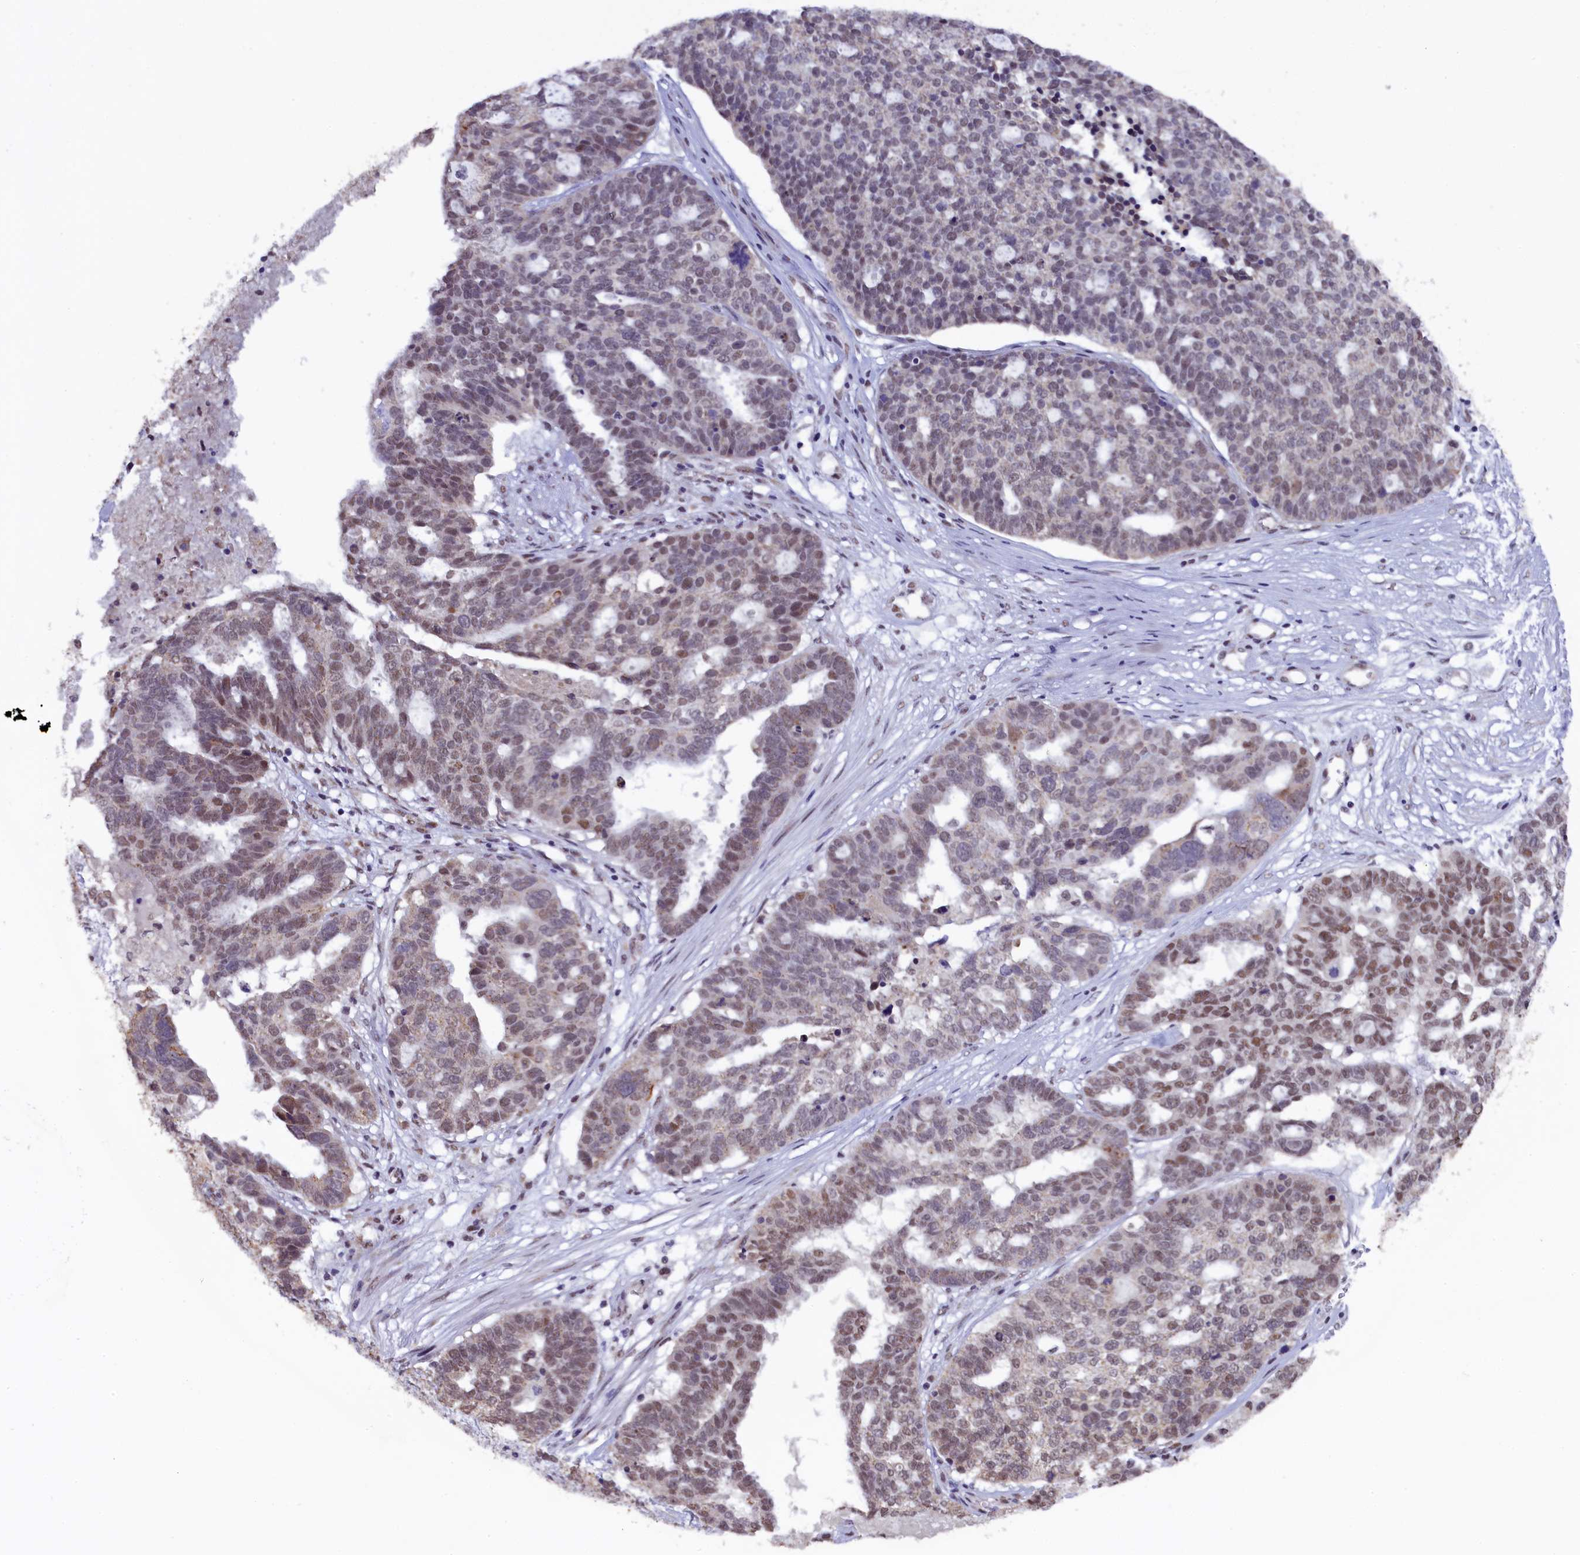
{"staining": {"intensity": "weak", "quantity": "25%-75%", "location": "nuclear"}, "tissue": "ovarian cancer", "cell_type": "Tumor cells", "image_type": "cancer", "snomed": [{"axis": "morphology", "description": "Cystadenocarcinoma, serous, NOS"}, {"axis": "topography", "description": "Ovary"}], "caption": "About 25%-75% of tumor cells in human serous cystadenocarcinoma (ovarian) exhibit weak nuclear protein staining as visualized by brown immunohistochemical staining.", "gene": "NCBP1", "patient": {"sex": "female", "age": 59}}